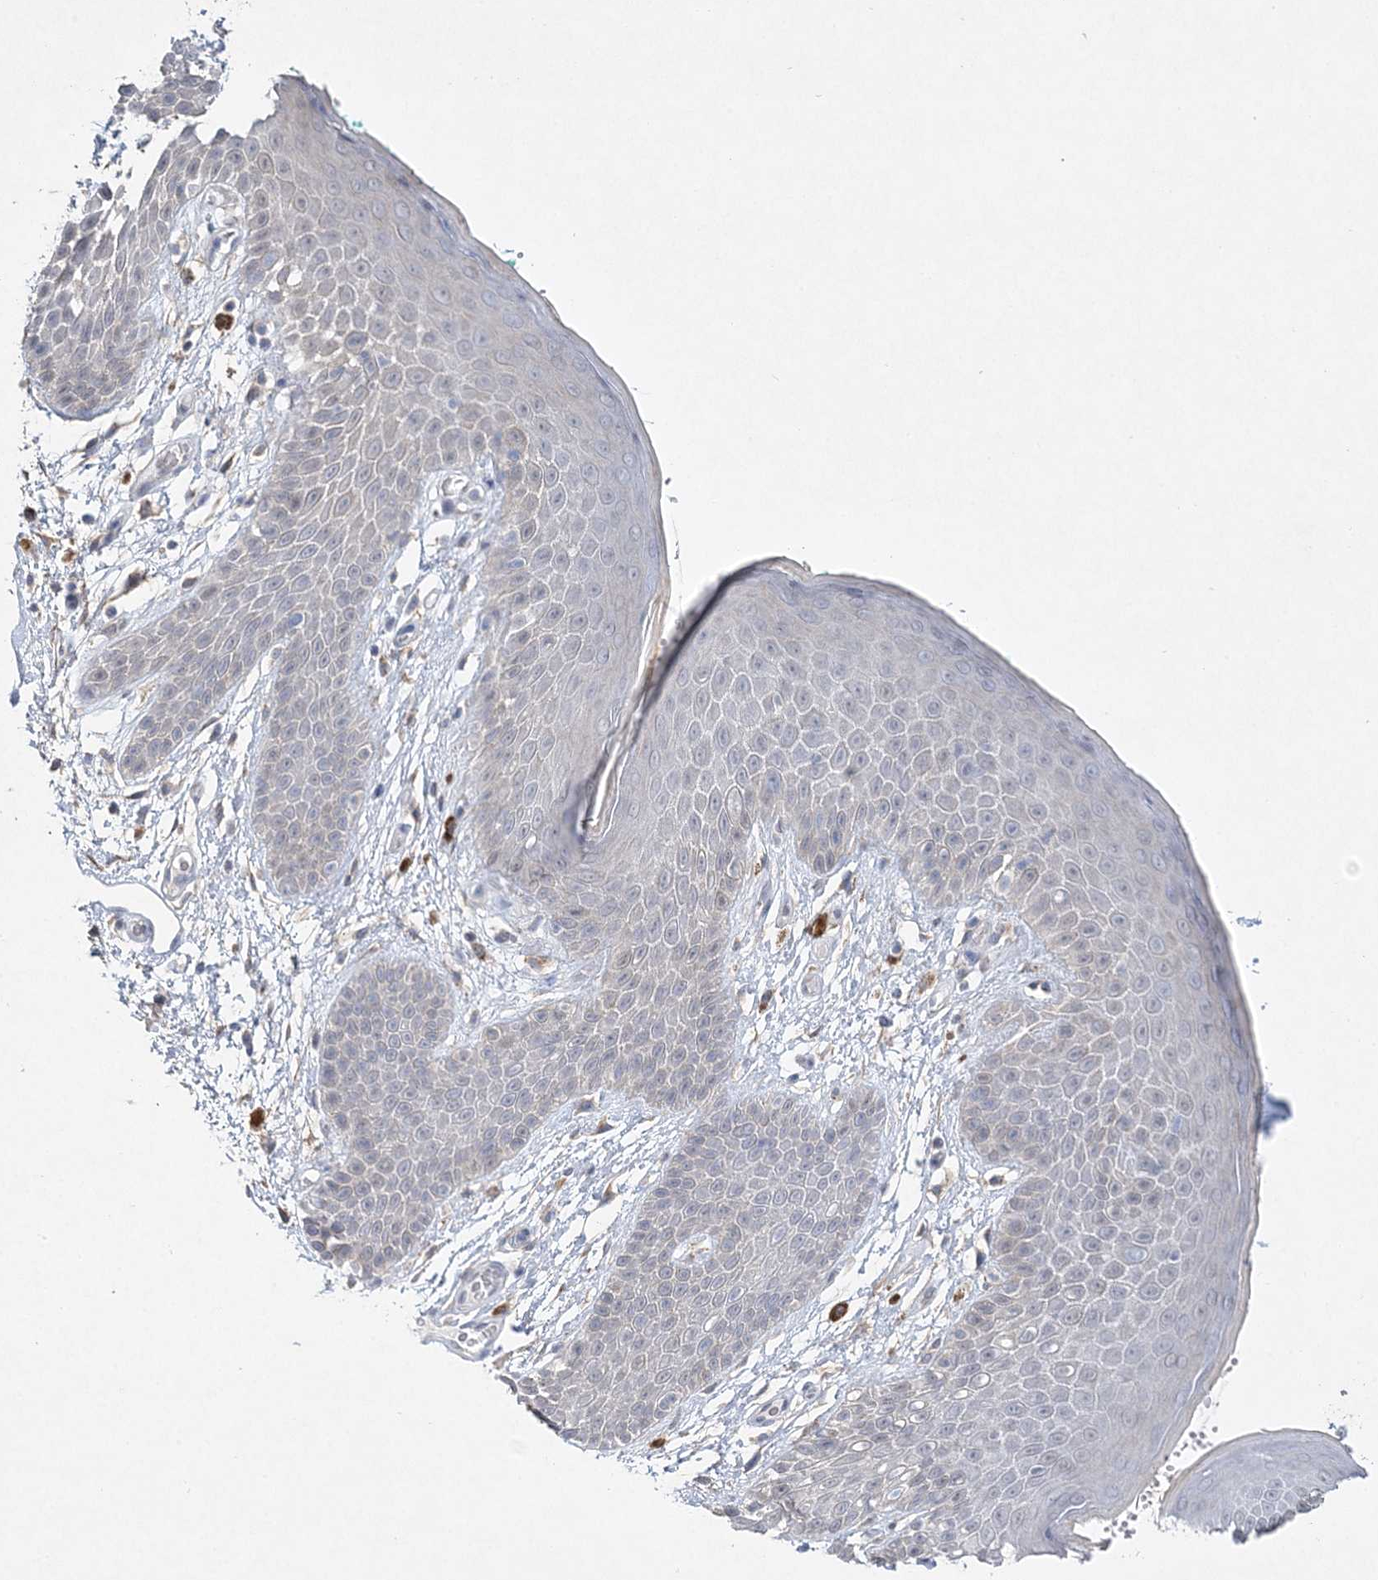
{"staining": {"intensity": "weak", "quantity": "<25%", "location": "cytoplasmic/membranous"}, "tissue": "skin", "cell_type": "Epidermal cells", "image_type": "normal", "snomed": [{"axis": "morphology", "description": "Normal tissue, NOS"}, {"axis": "topography", "description": "Anal"}], "caption": "An IHC image of benign skin is shown. There is no staining in epidermal cells of skin. Nuclei are stained in blue.", "gene": "MAT2B", "patient": {"sex": "male", "age": 74}}